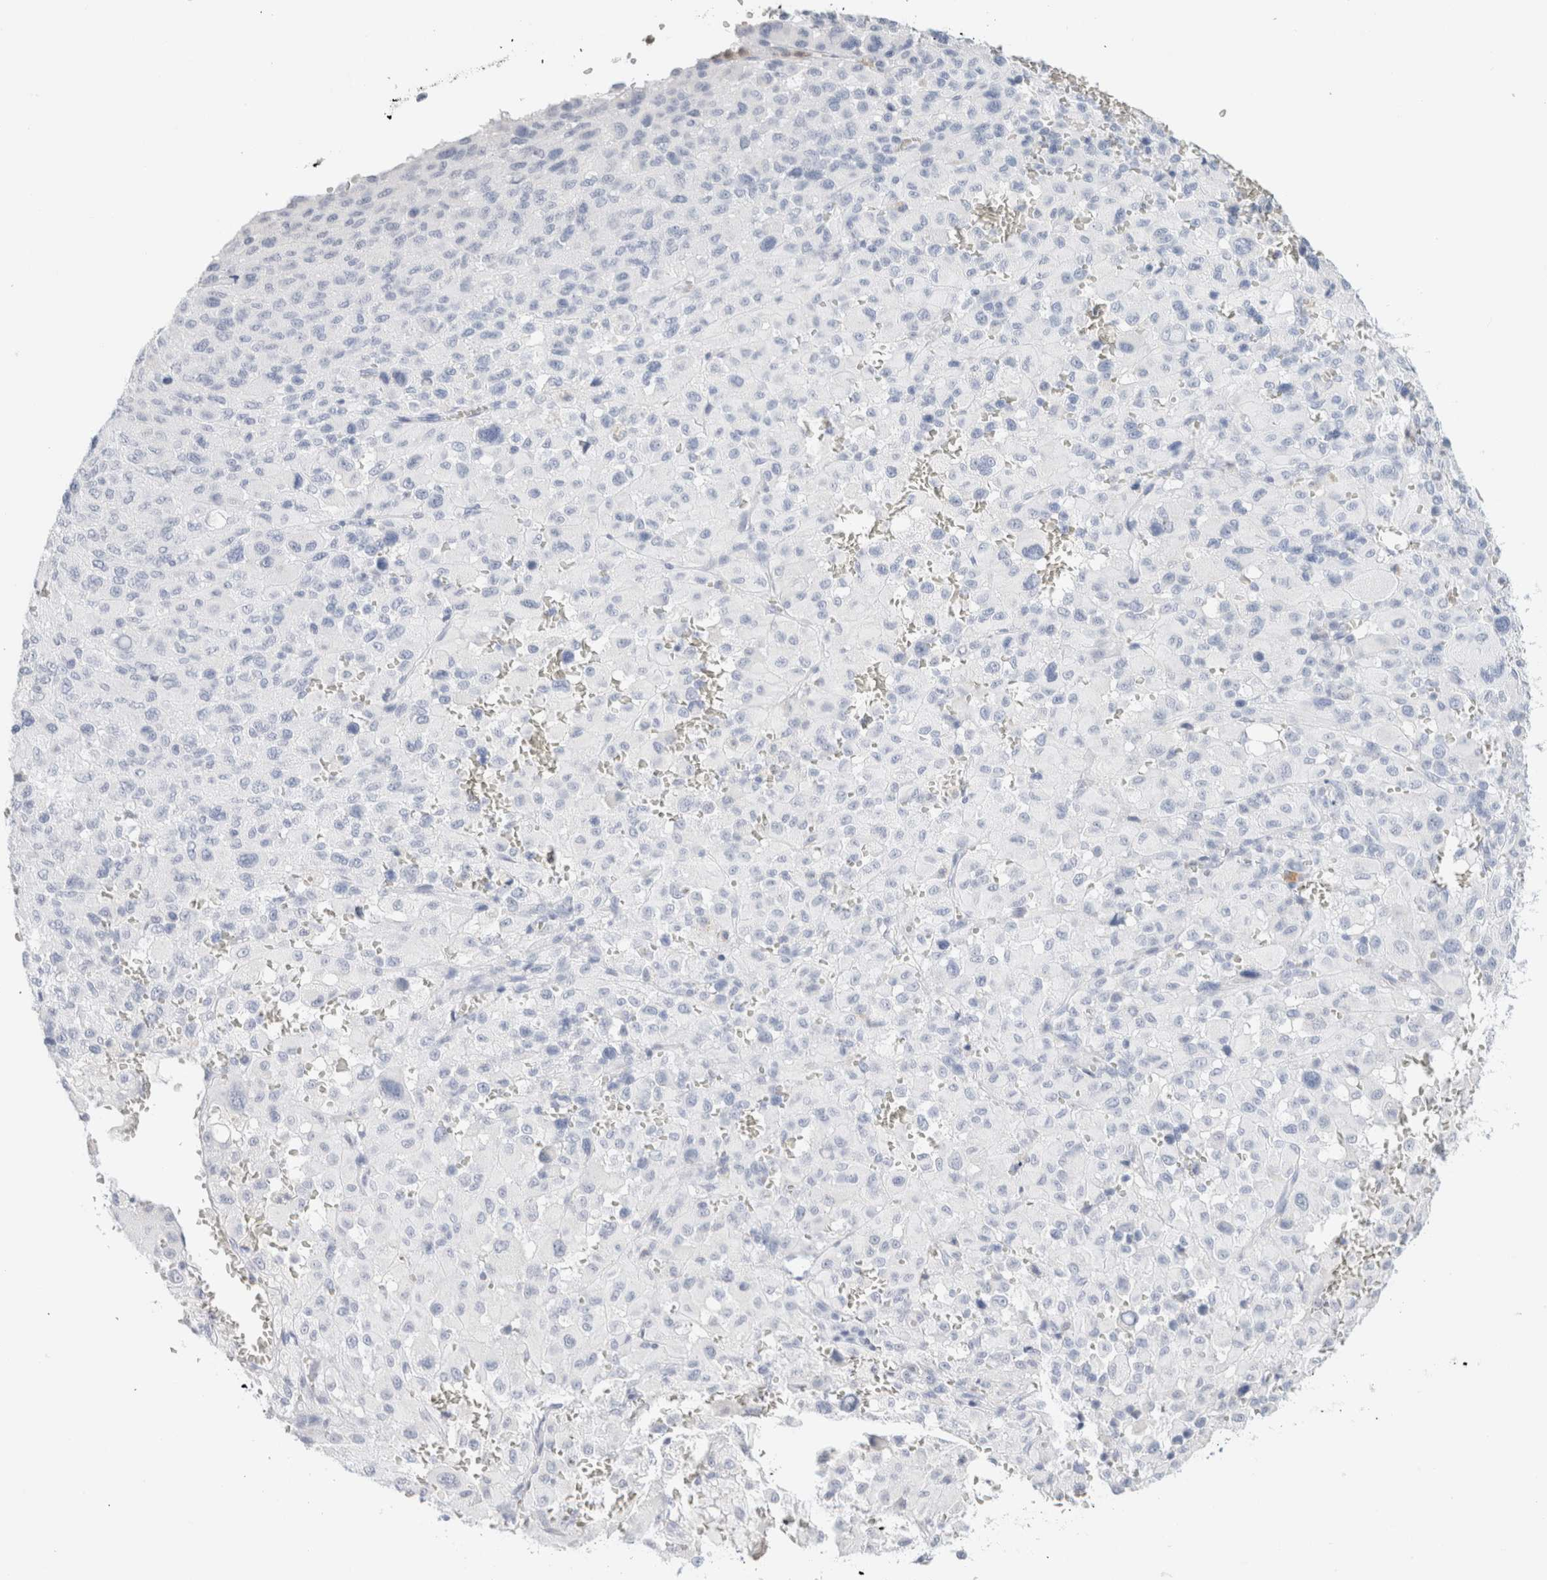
{"staining": {"intensity": "negative", "quantity": "none", "location": "none"}, "tissue": "melanoma", "cell_type": "Tumor cells", "image_type": "cancer", "snomed": [{"axis": "morphology", "description": "Malignant melanoma, Metastatic site"}, {"axis": "topography", "description": "Skin"}], "caption": "This micrograph is of malignant melanoma (metastatic site) stained with immunohistochemistry (IHC) to label a protein in brown with the nuclei are counter-stained blue. There is no staining in tumor cells. (DAB immunohistochemistry, high magnification).", "gene": "ARG1", "patient": {"sex": "female", "age": 74}}